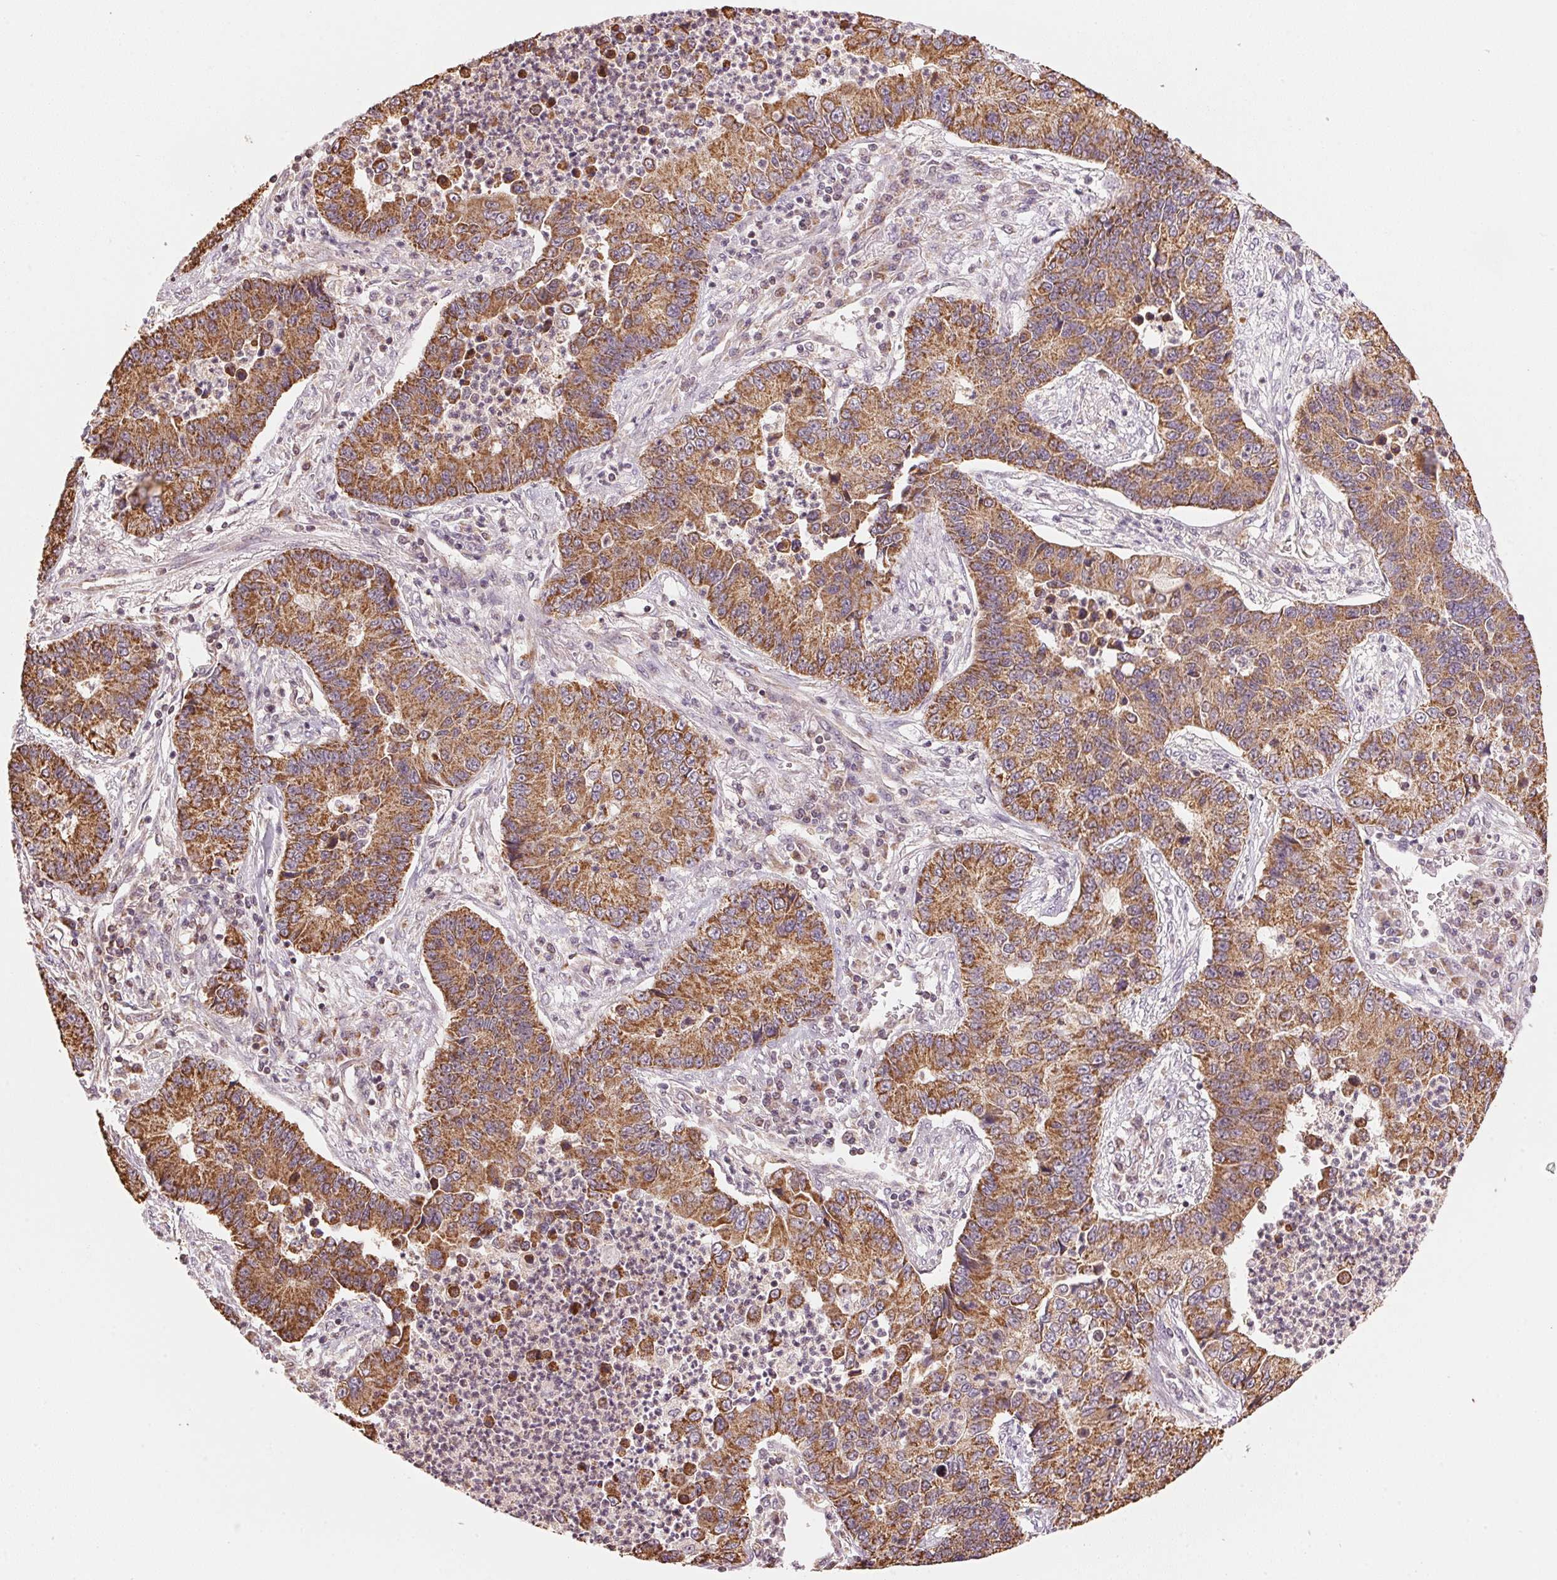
{"staining": {"intensity": "strong", "quantity": ">75%", "location": "cytoplasmic/membranous"}, "tissue": "lung cancer", "cell_type": "Tumor cells", "image_type": "cancer", "snomed": [{"axis": "morphology", "description": "Adenocarcinoma, NOS"}, {"axis": "topography", "description": "Lung"}], "caption": "The micrograph displays immunohistochemical staining of lung cancer (adenocarcinoma). There is strong cytoplasmic/membranous staining is appreciated in about >75% of tumor cells.", "gene": "ARHGAP6", "patient": {"sex": "female", "age": 57}}